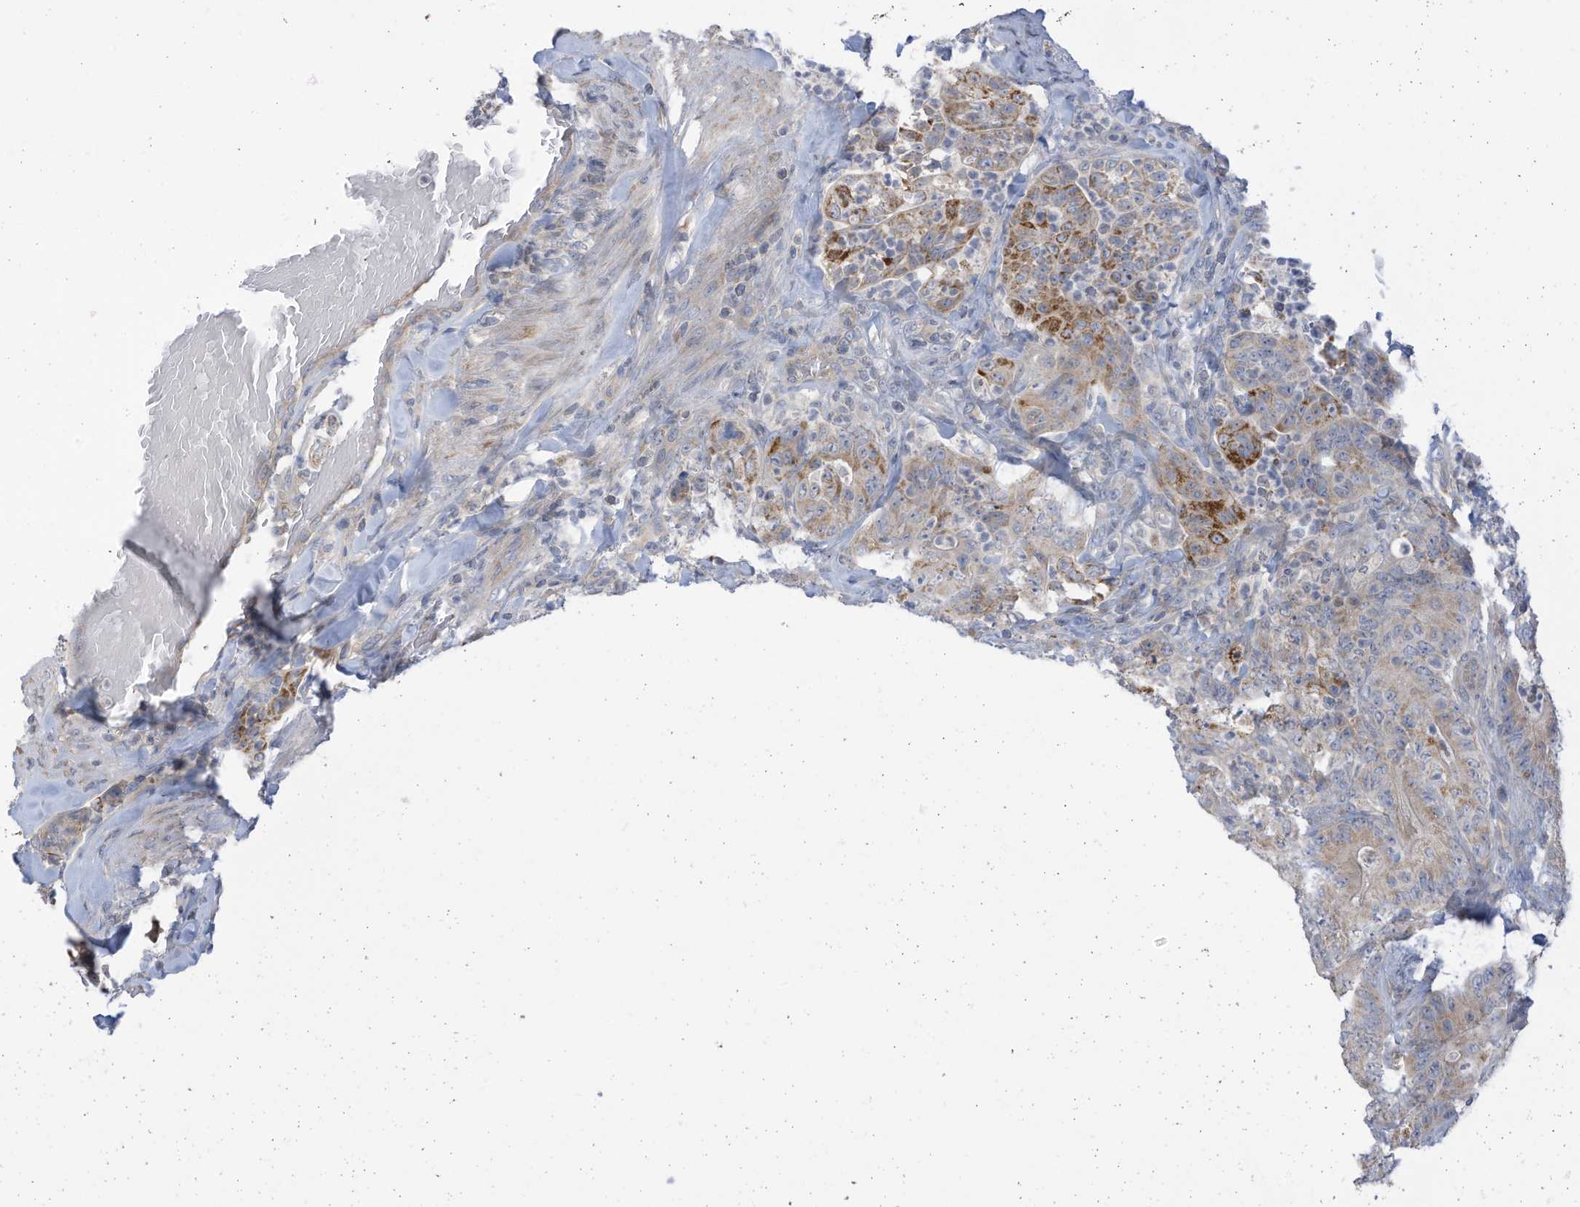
{"staining": {"intensity": "moderate", "quantity": ">75%", "location": "cytoplasmic/membranous"}, "tissue": "colorectal cancer", "cell_type": "Tumor cells", "image_type": "cancer", "snomed": [{"axis": "morphology", "description": "Normal tissue, NOS"}, {"axis": "topography", "description": "Colon"}], "caption": "Moderate cytoplasmic/membranous expression for a protein is appreciated in about >75% of tumor cells of colorectal cancer using immunohistochemistry (IHC).", "gene": "SCGB1D2", "patient": {"sex": "female", "age": 82}}